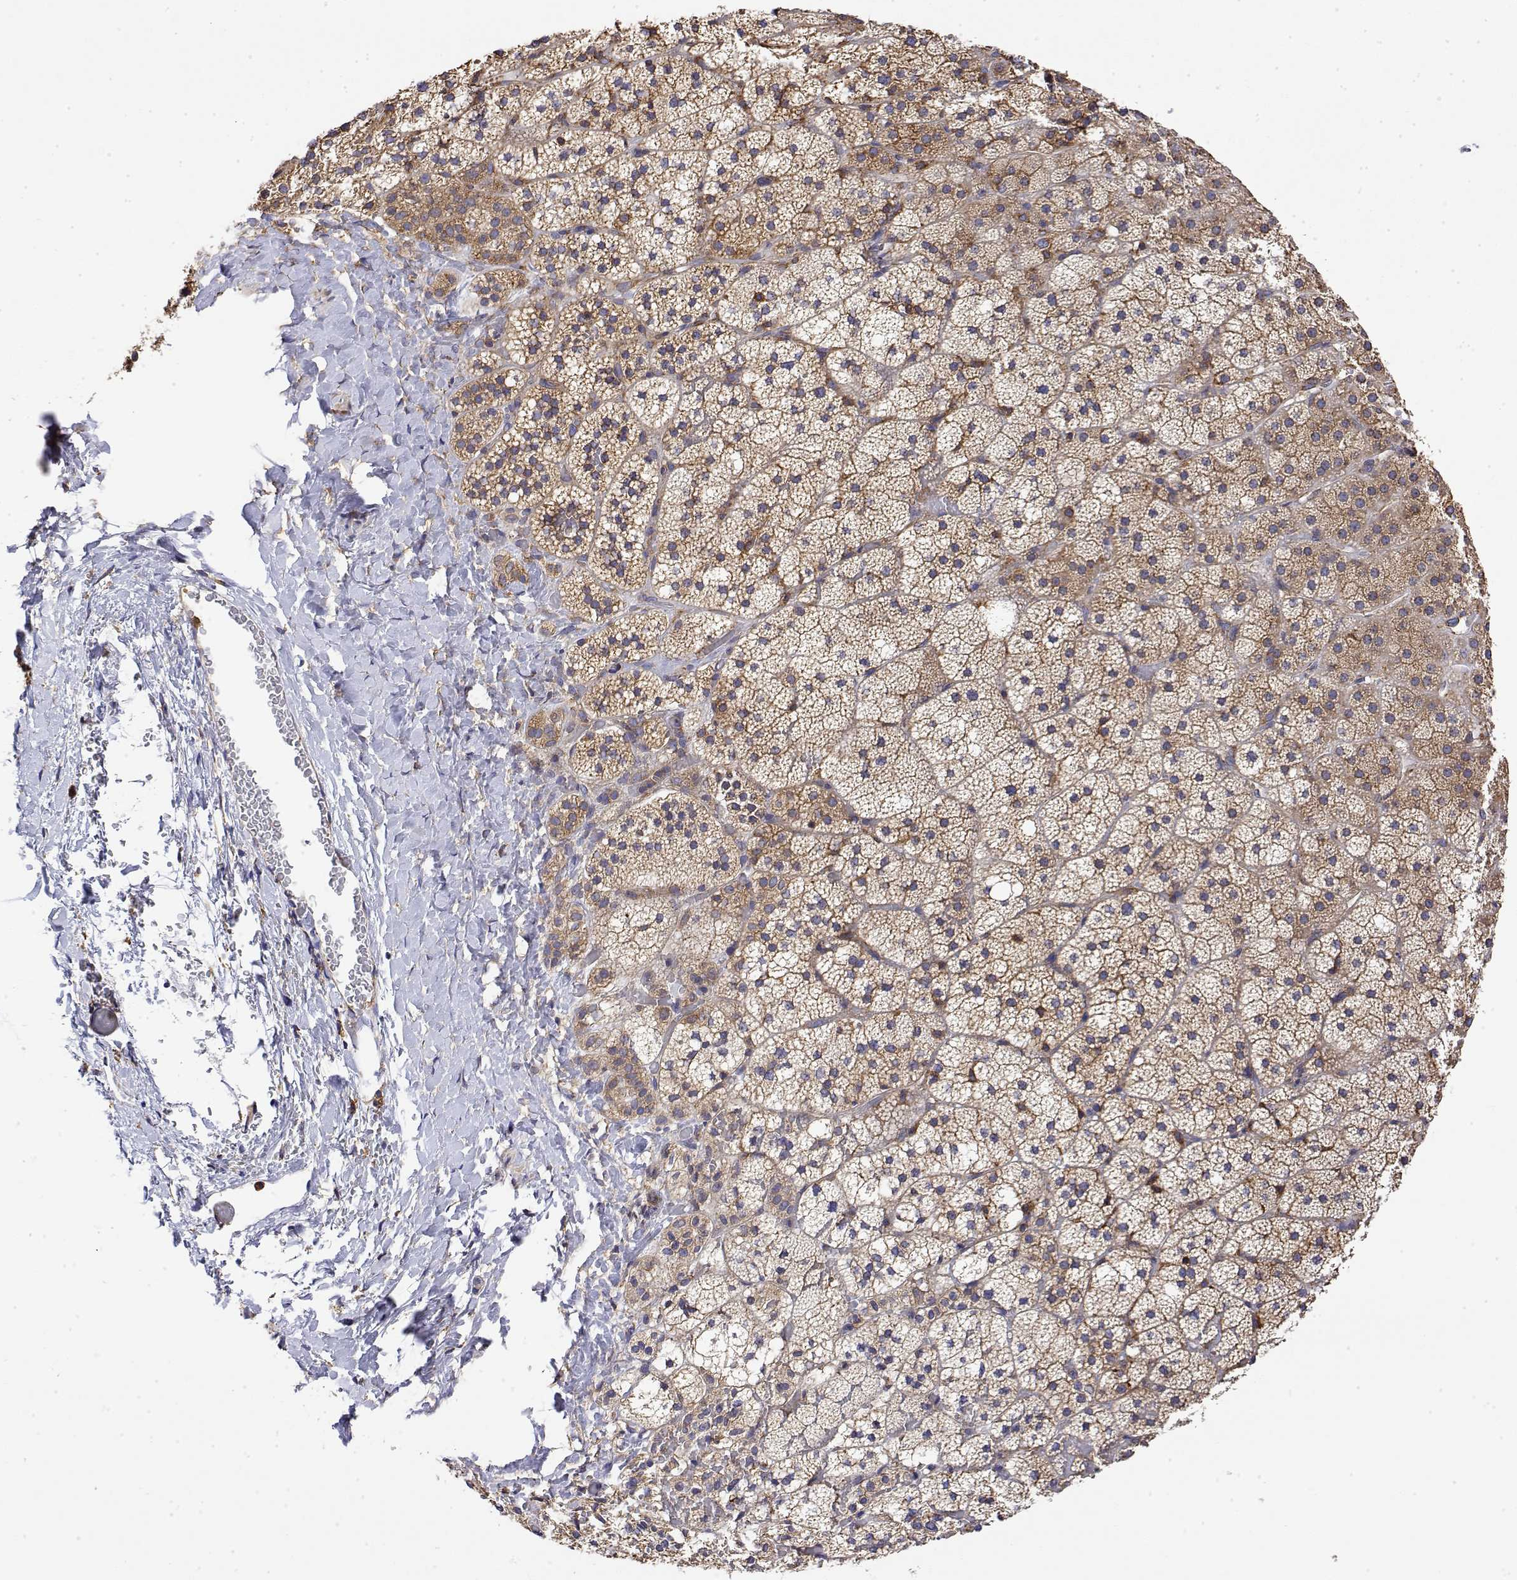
{"staining": {"intensity": "moderate", "quantity": "25%-75%", "location": "cytoplasmic/membranous"}, "tissue": "adrenal gland", "cell_type": "Glandular cells", "image_type": "normal", "snomed": [{"axis": "morphology", "description": "Normal tissue, NOS"}, {"axis": "topography", "description": "Adrenal gland"}], "caption": "Glandular cells show moderate cytoplasmic/membranous expression in about 25%-75% of cells in normal adrenal gland.", "gene": "EEF1G", "patient": {"sex": "male", "age": 53}}